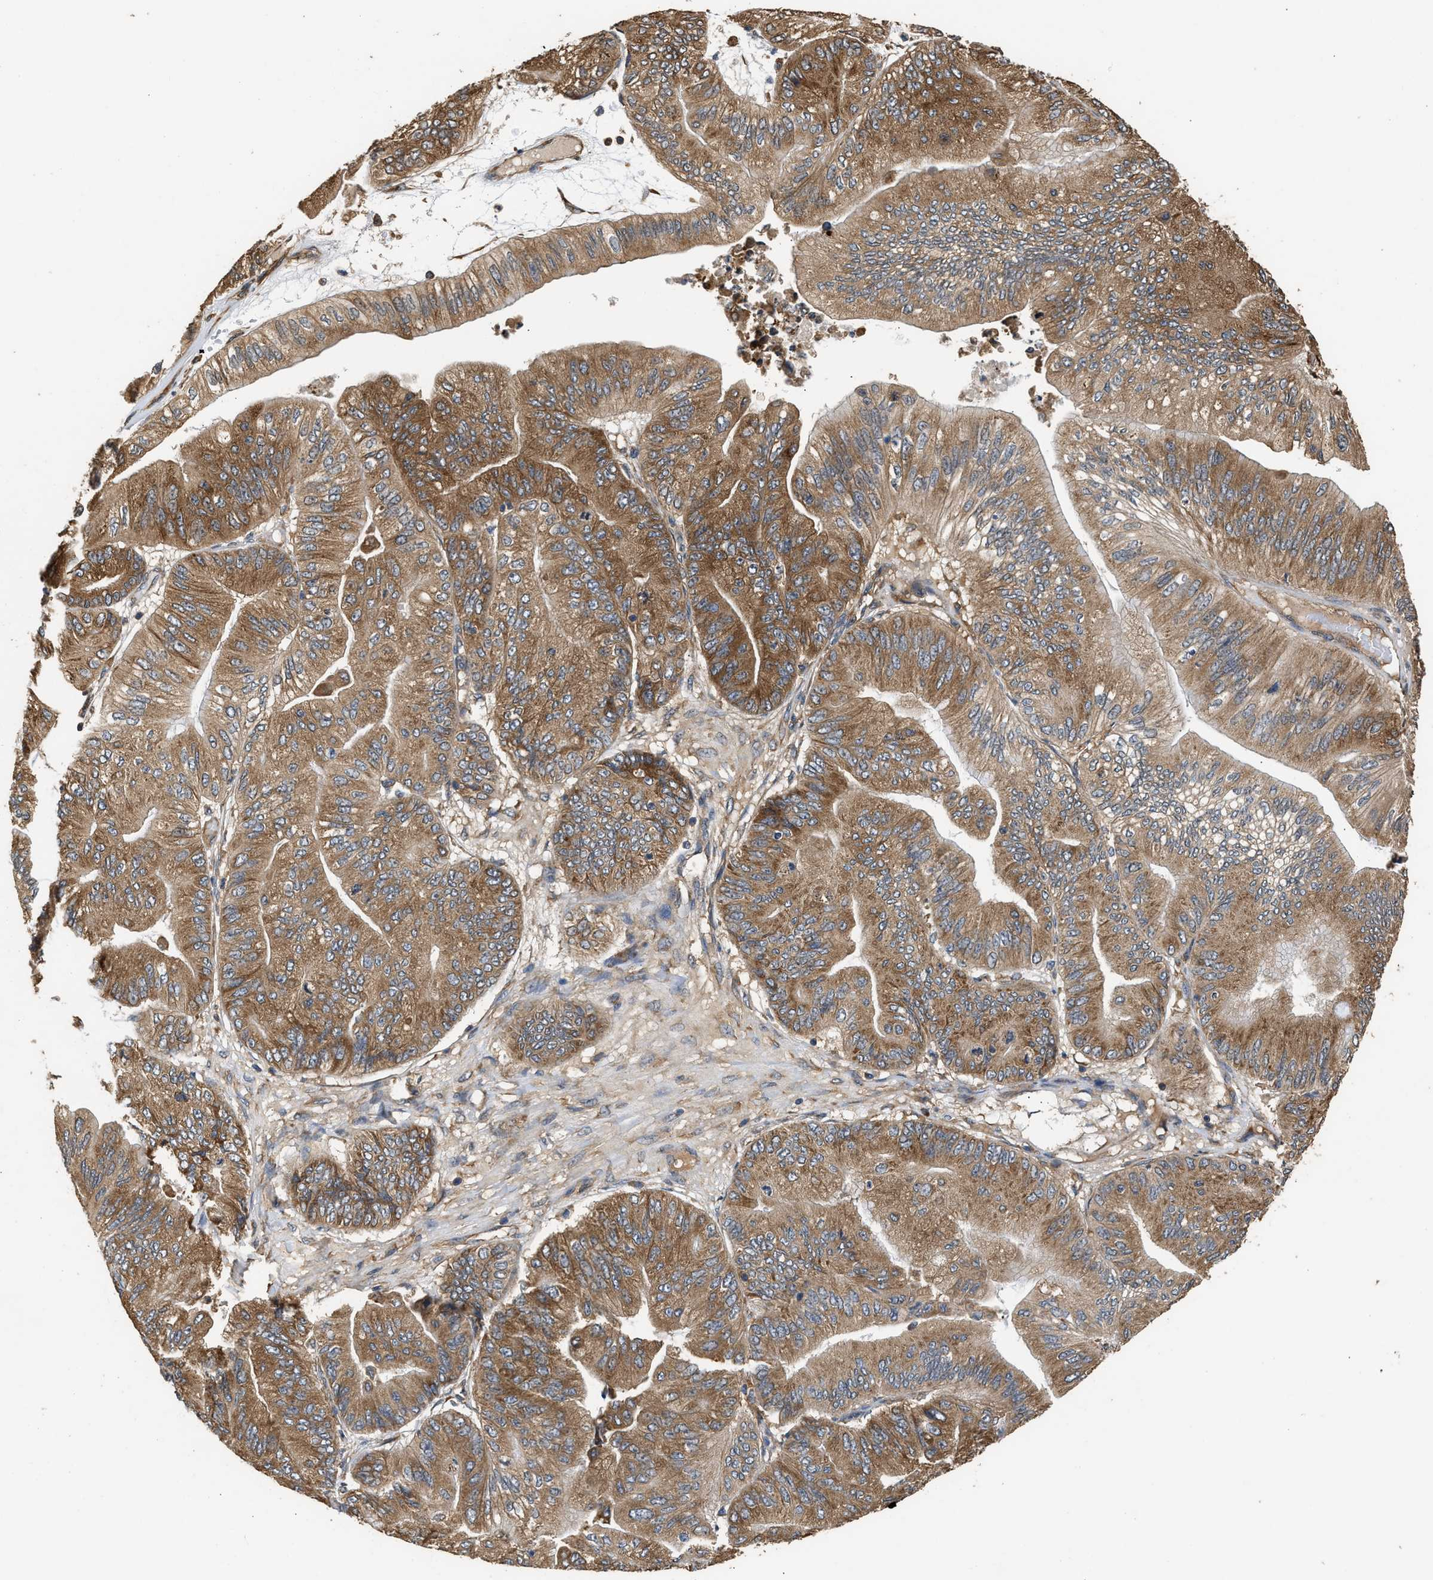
{"staining": {"intensity": "moderate", "quantity": ">75%", "location": "cytoplasmic/membranous"}, "tissue": "ovarian cancer", "cell_type": "Tumor cells", "image_type": "cancer", "snomed": [{"axis": "morphology", "description": "Cystadenocarcinoma, mucinous, NOS"}, {"axis": "topography", "description": "Ovary"}], "caption": "Mucinous cystadenocarcinoma (ovarian) stained for a protein displays moderate cytoplasmic/membranous positivity in tumor cells. (Brightfield microscopy of DAB IHC at high magnification).", "gene": "SLC36A4", "patient": {"sex": "female", "age": 61}}